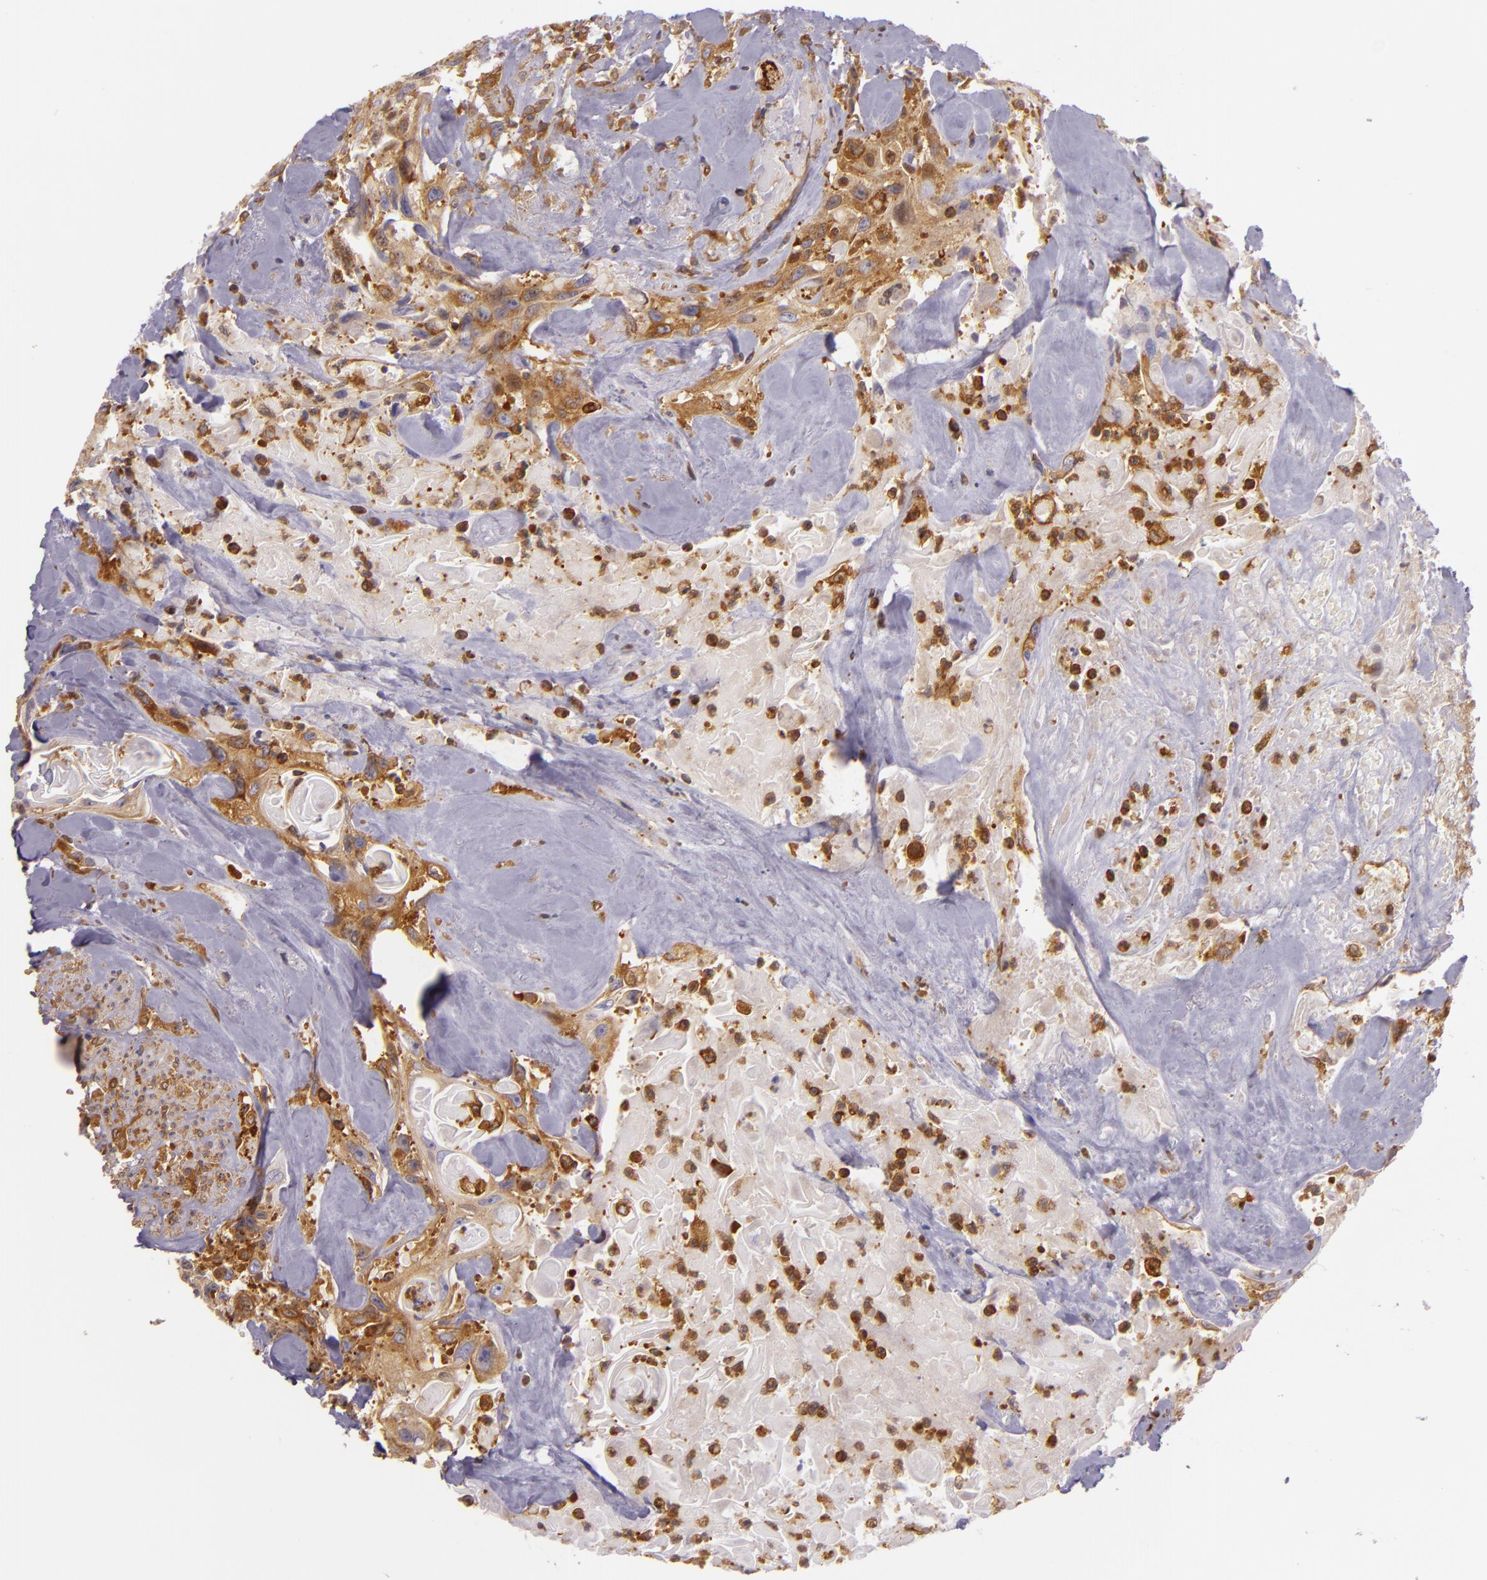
{"staining": {"intensity": "strong", "quantity": ">75%", "location": "cytoplasmic/membranous"}, "tissue": "urothelial cancer", "cell_type": "Tumor cells", "image_type": "cancer", "snomed": [{"axis": "morphology", "description": "Urothelial carcinoma, High grade"}, {"axis": "topography", "description": "Urinary bladder"}], "caption": "The photomicrograph exhibits a brown stain indicating the presence of a protein in the cytoplasmic/membranous of tumor cells in urothelial cancer.", "gene": "TLN1", "patient": {"sex": "female", "age": 84}}